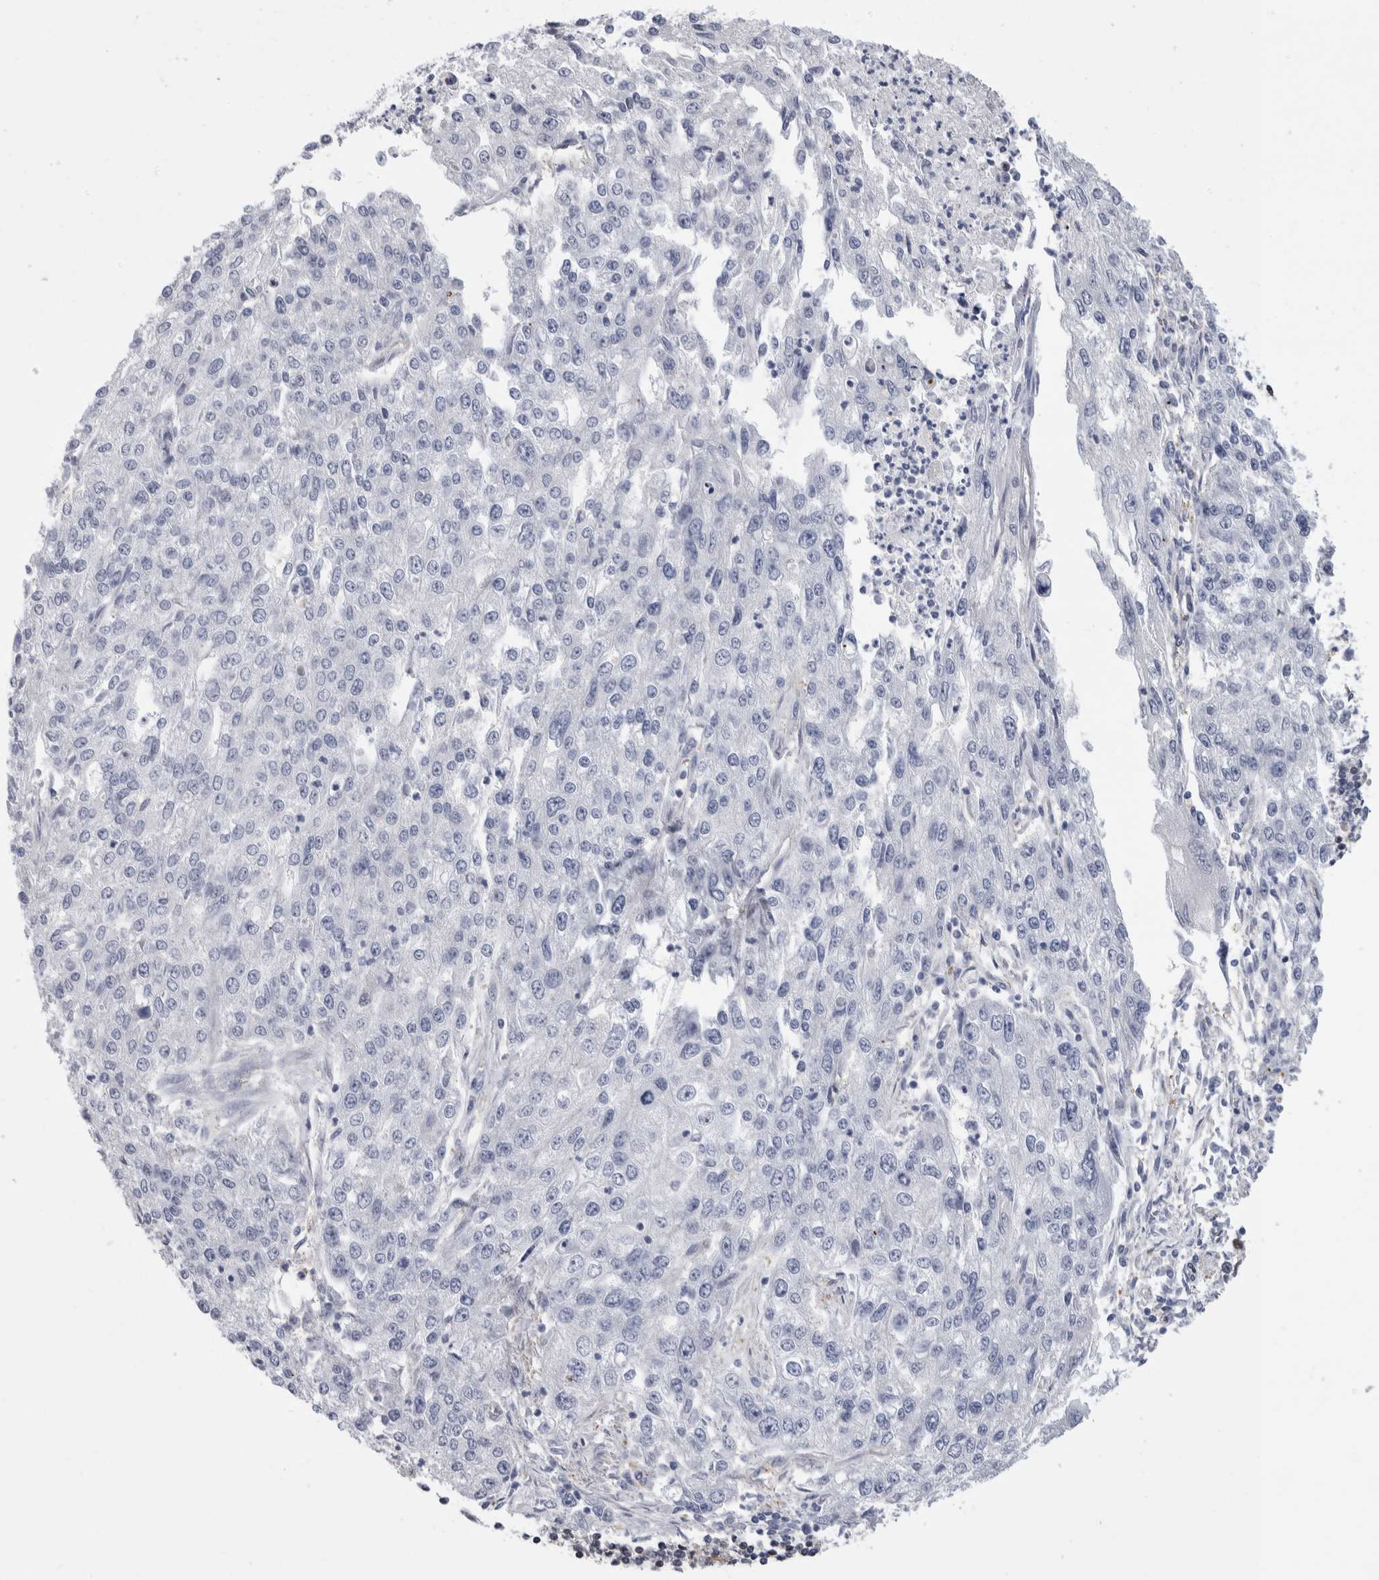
{"staining": {"intensity": "negative", "quantity": "none", "location": "none"}, "tissue": "endometrial cancer", "cell_type": "Tumor cells", "image_type": "cancer", "snomed": [{"axis": "morphology", "description": "Adenocarcinoma, NOS"}, {"axis": "topography", "description": "Endometrium"}], "caption": "This is an IHC micrograph of human endometrial cancer. There is no positivity in tumor cells.", "gene": "ZBTB49", "patient": {"sex": "female", "age": 49}}